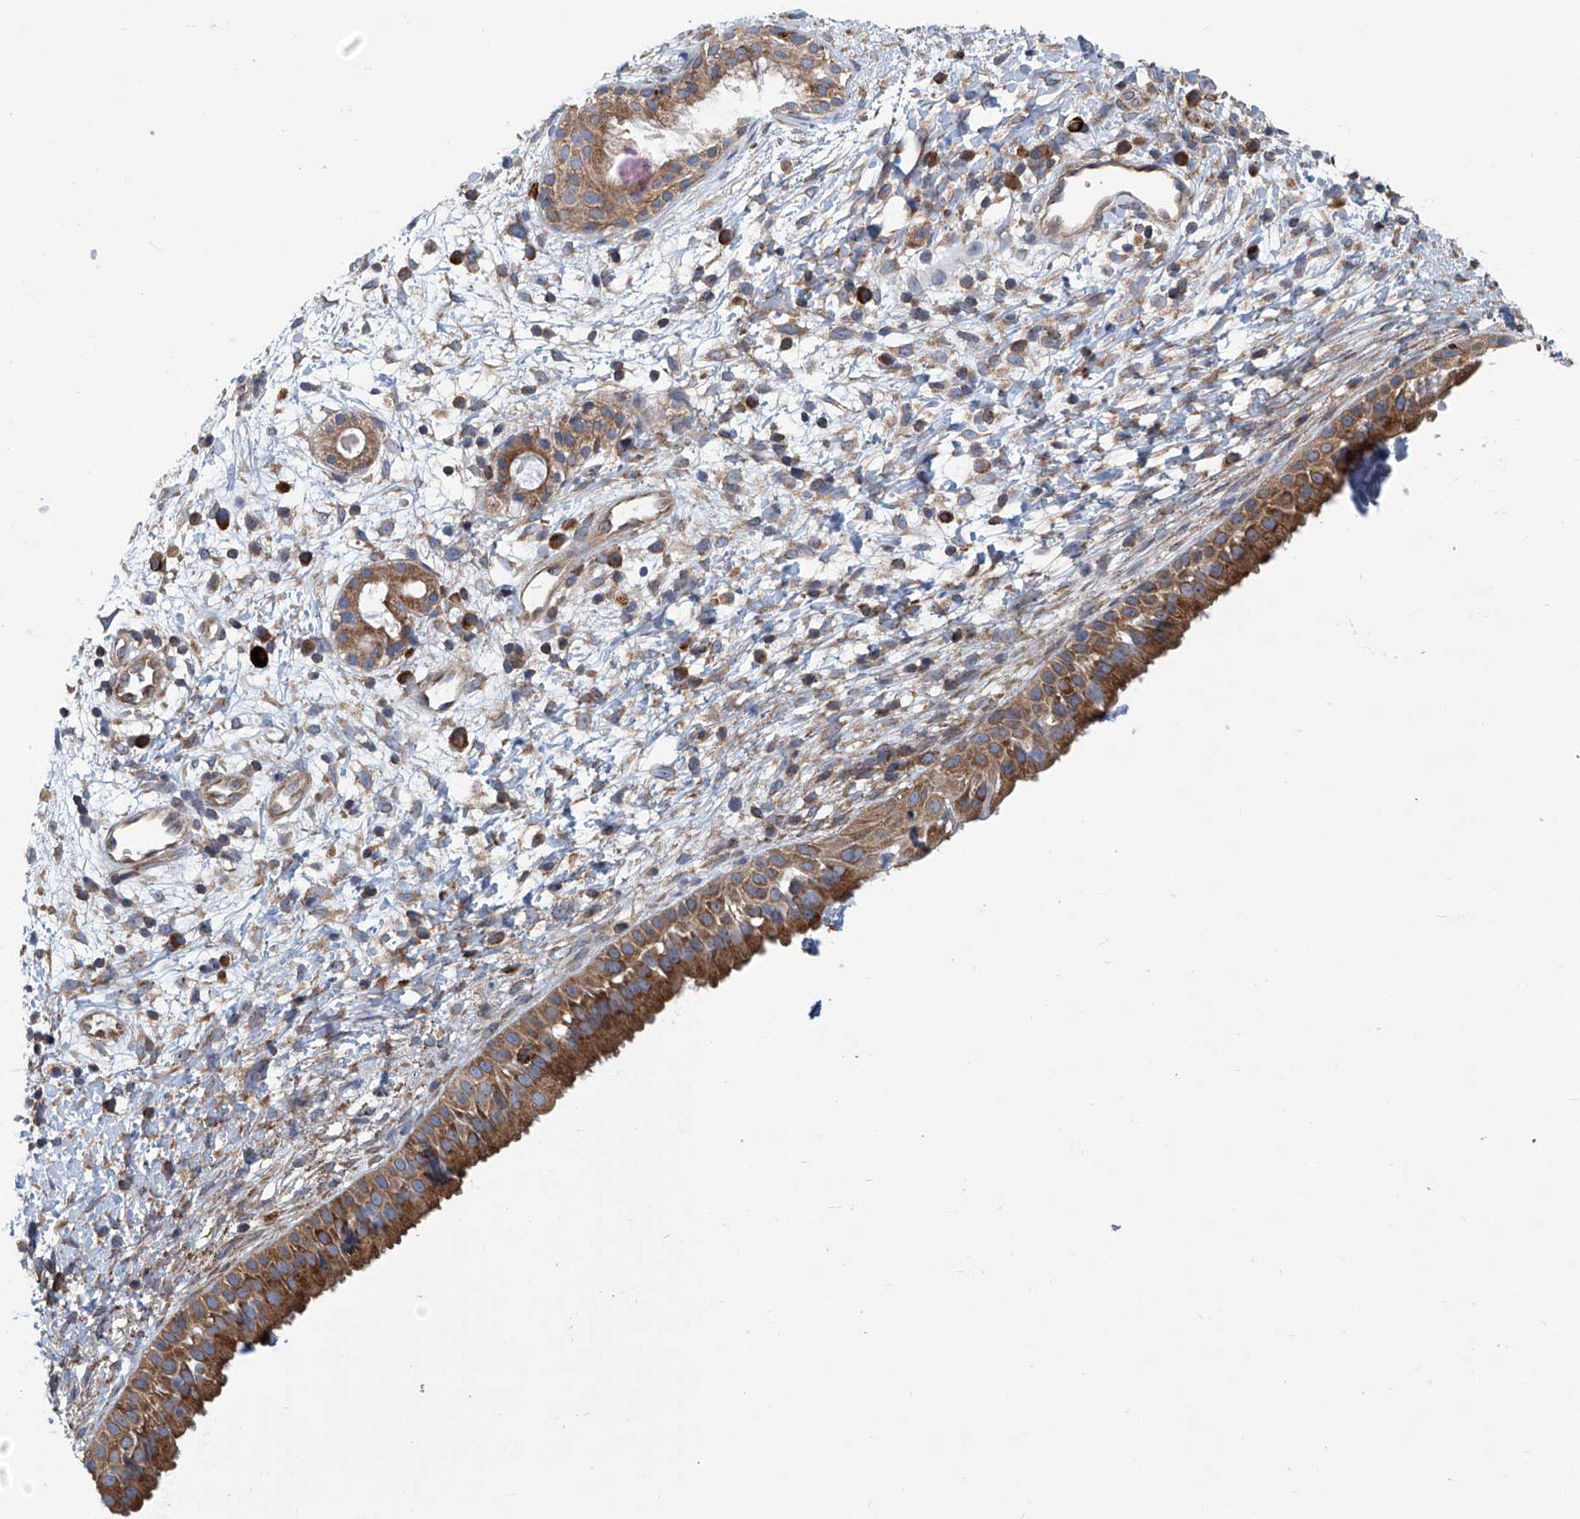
{"staining": {"intensity": "strong", "quantity": ">75%", "location": "cytoplasmic/membranous"}, "tissue": "nasopharynx", "cell_type": "Respiratory epithelial cells", "image_type": "normal", "snomed": [{"axis": "morphology", "description": "Normal tissue, NOS"}, {"axis": "topography", "description": "Nasopharynx"}], "caption": "This is a photomicrograph of immunohistochemistry staining of normal nasopharynx, which shows strong staining in the cytoplasmic/membranous of respiratory epithelial cells.", "gene": "SENP2", "patient": {"sex": "male", "age": 22}}